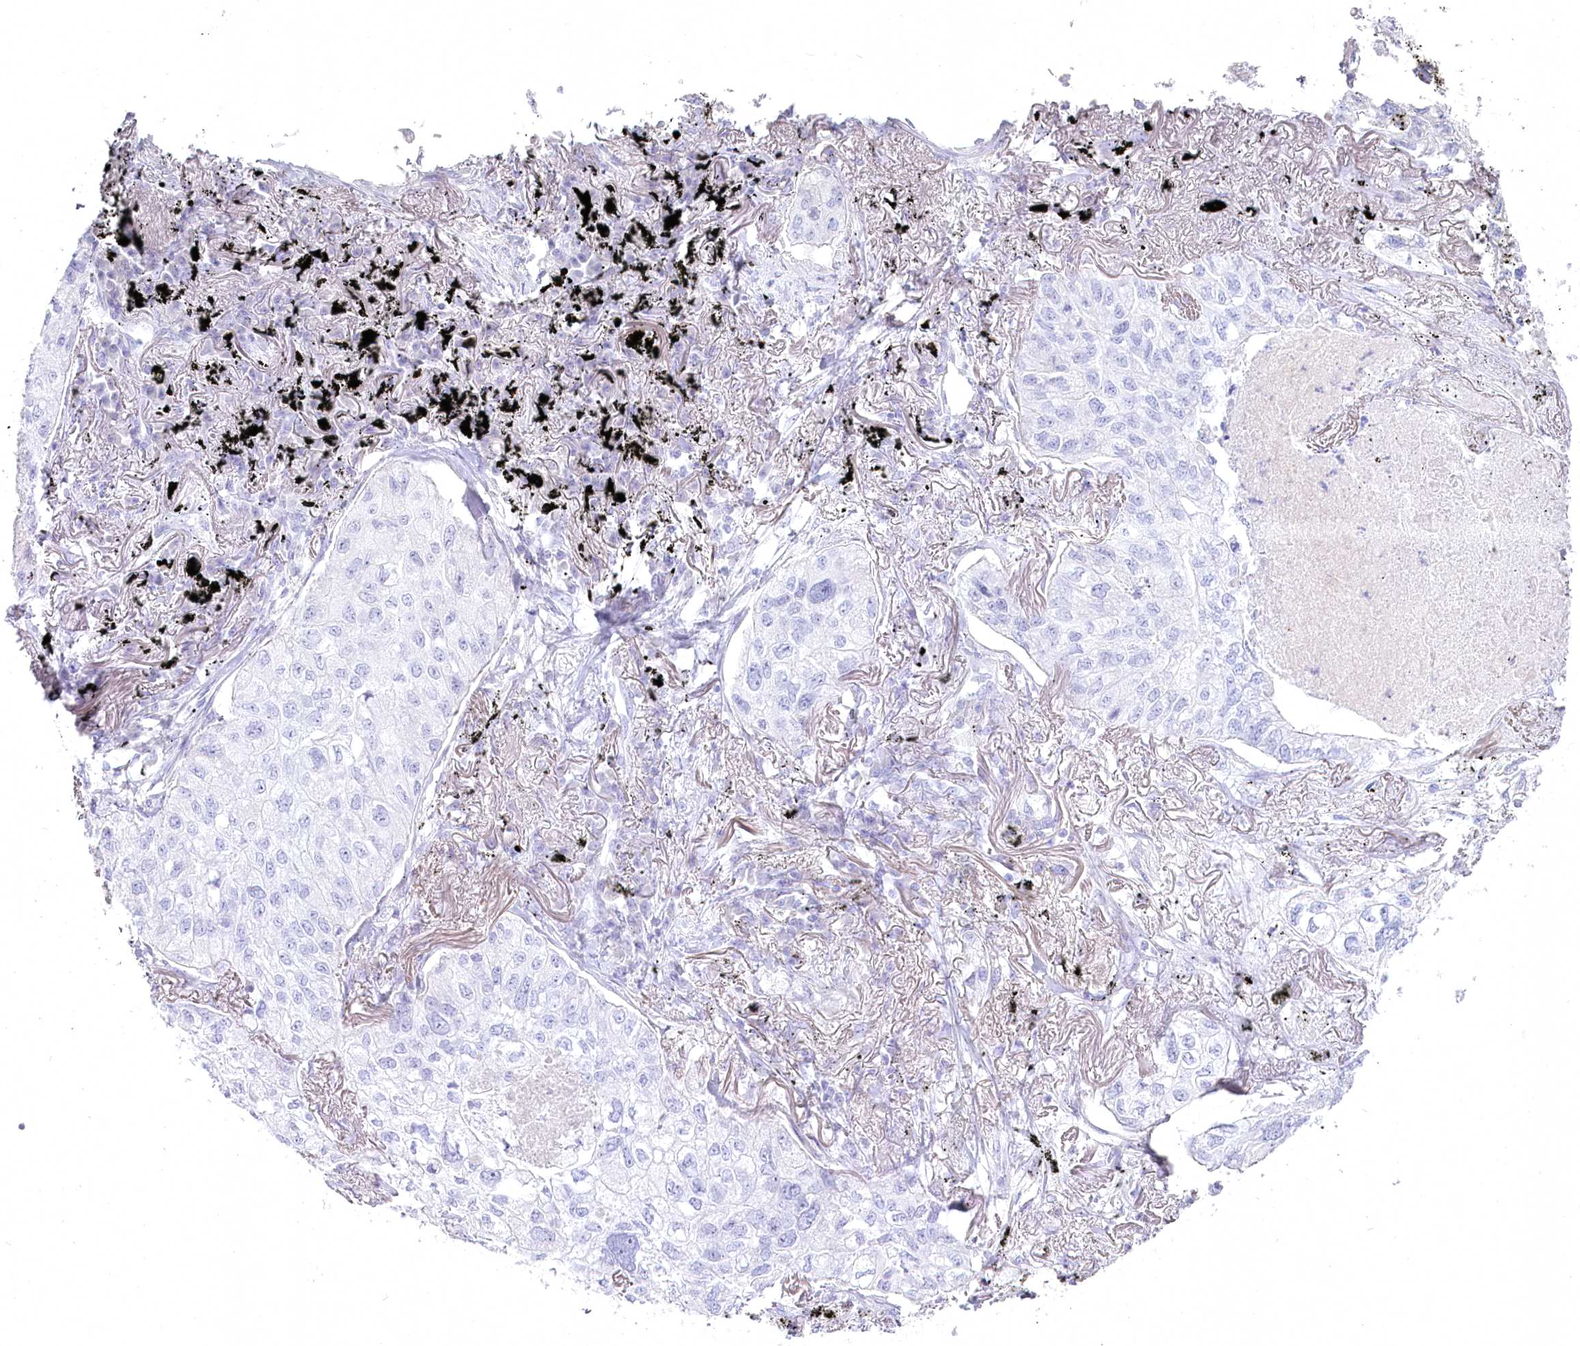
{"staining": {"intensity": "negative", "quantity": "none", "location": "none"}, "tissue": "lung cancer", "cell_type": "Tumor cells", "image_type": "cancer", "snomed": [{"axis": "morphology", "description": "Adenocarcinoma, NOS"}, {"axis": "topography", "description": "Lung"}], "caption": "Immunohistochemistry histopathology image of adenocarcinoma (lung) stained for a protein (brown), which exhibits no positivity in tumor cells.", "gene": "IFIT5", "patient": {"sex": "male", "age": 65}}